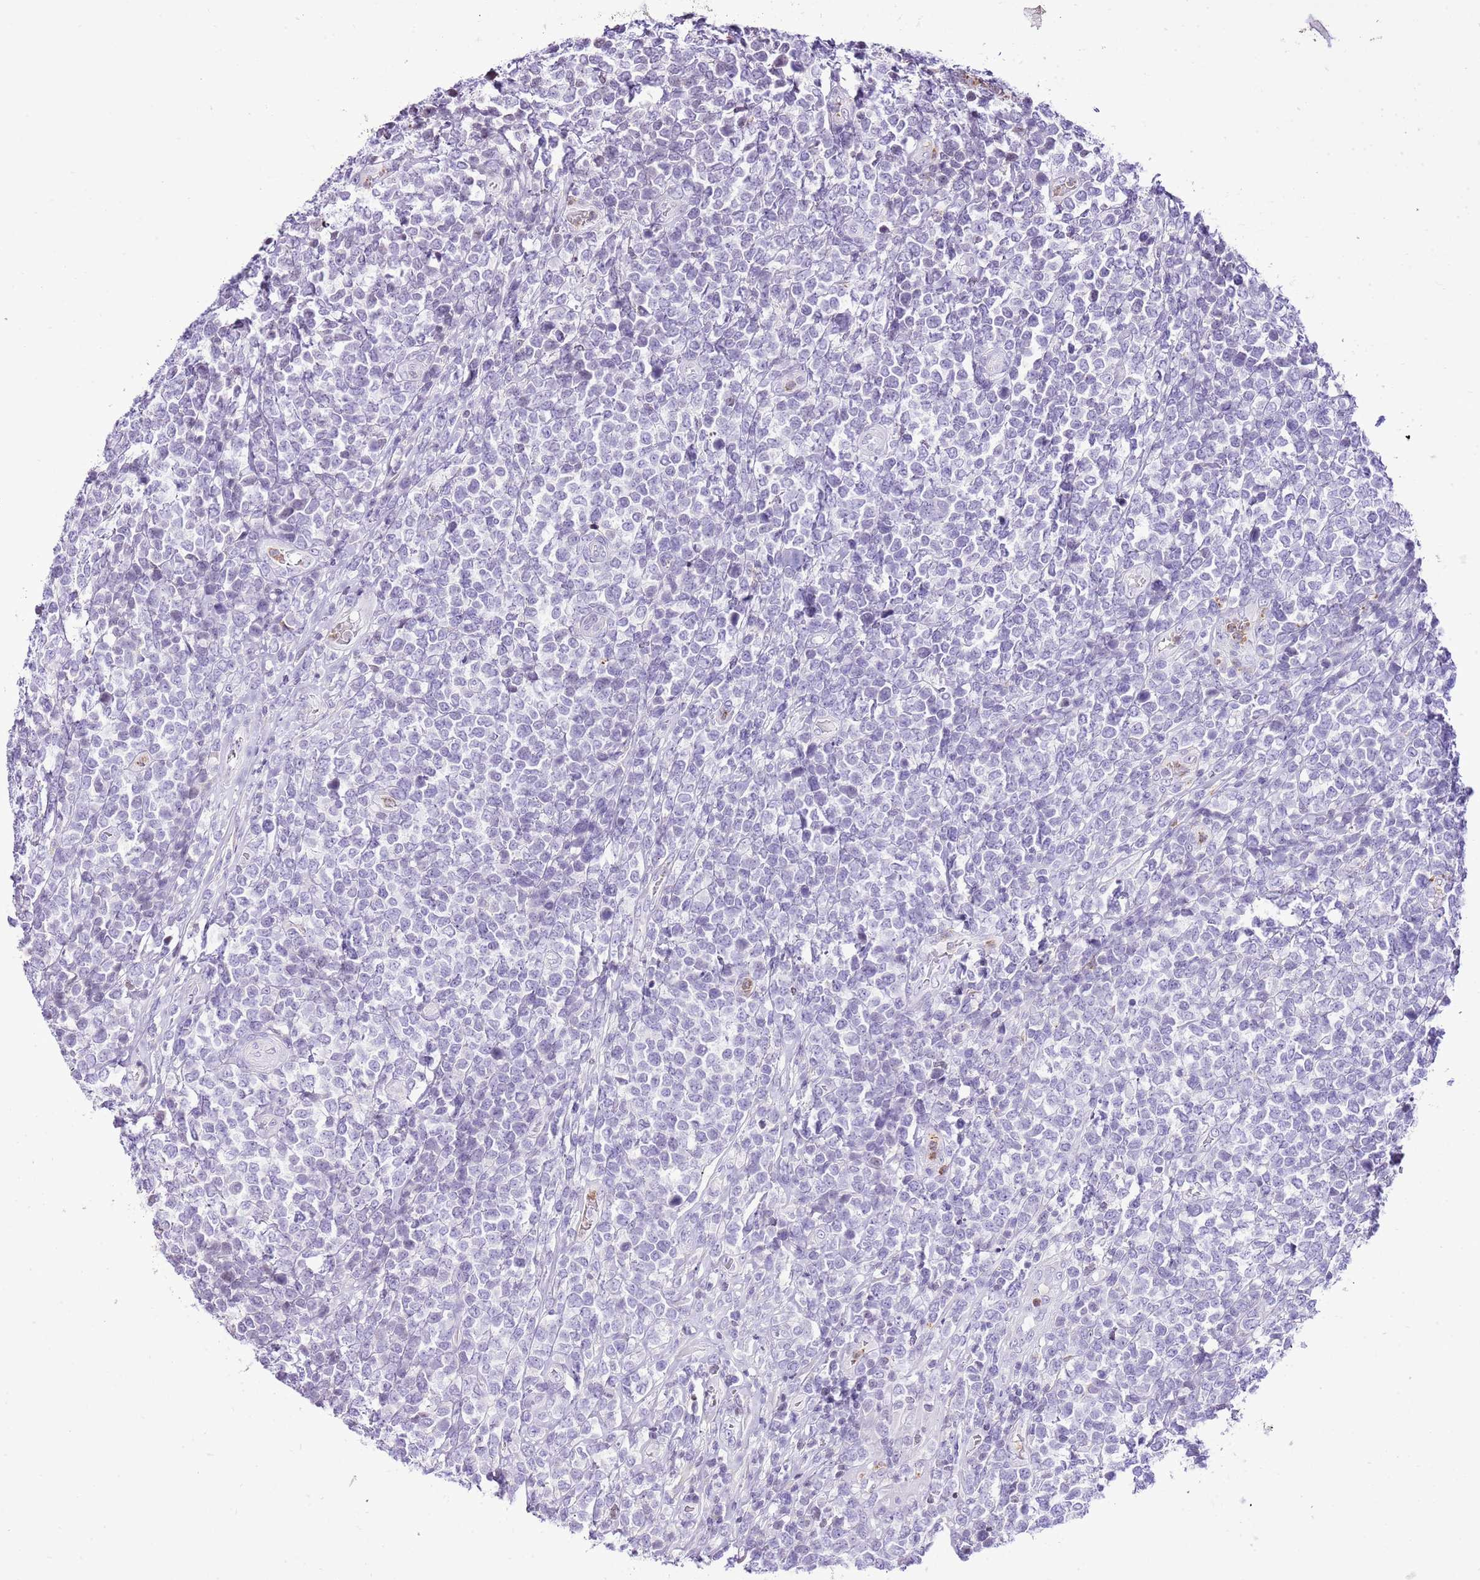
{"staining": {"intensity": "negative", "quantity": "none", "location": "none"}, "tissue": "lymphoma", "cell_type": "Tumor cells", "image_type": "cancer", "snomed": [{"axis": "morphology", "description": "Malignant lymphoma, non-Hodgkin's type, High grade"}, {"axis": "topography", "description": "Soft tissue"}], "caption": "Tumor cells are negative for protein expression in human malignant lymphoma, non-Hodgkin's type (high-grade).", "gene": "PRR15", "patient": {"sex": "female", "age": 56}}